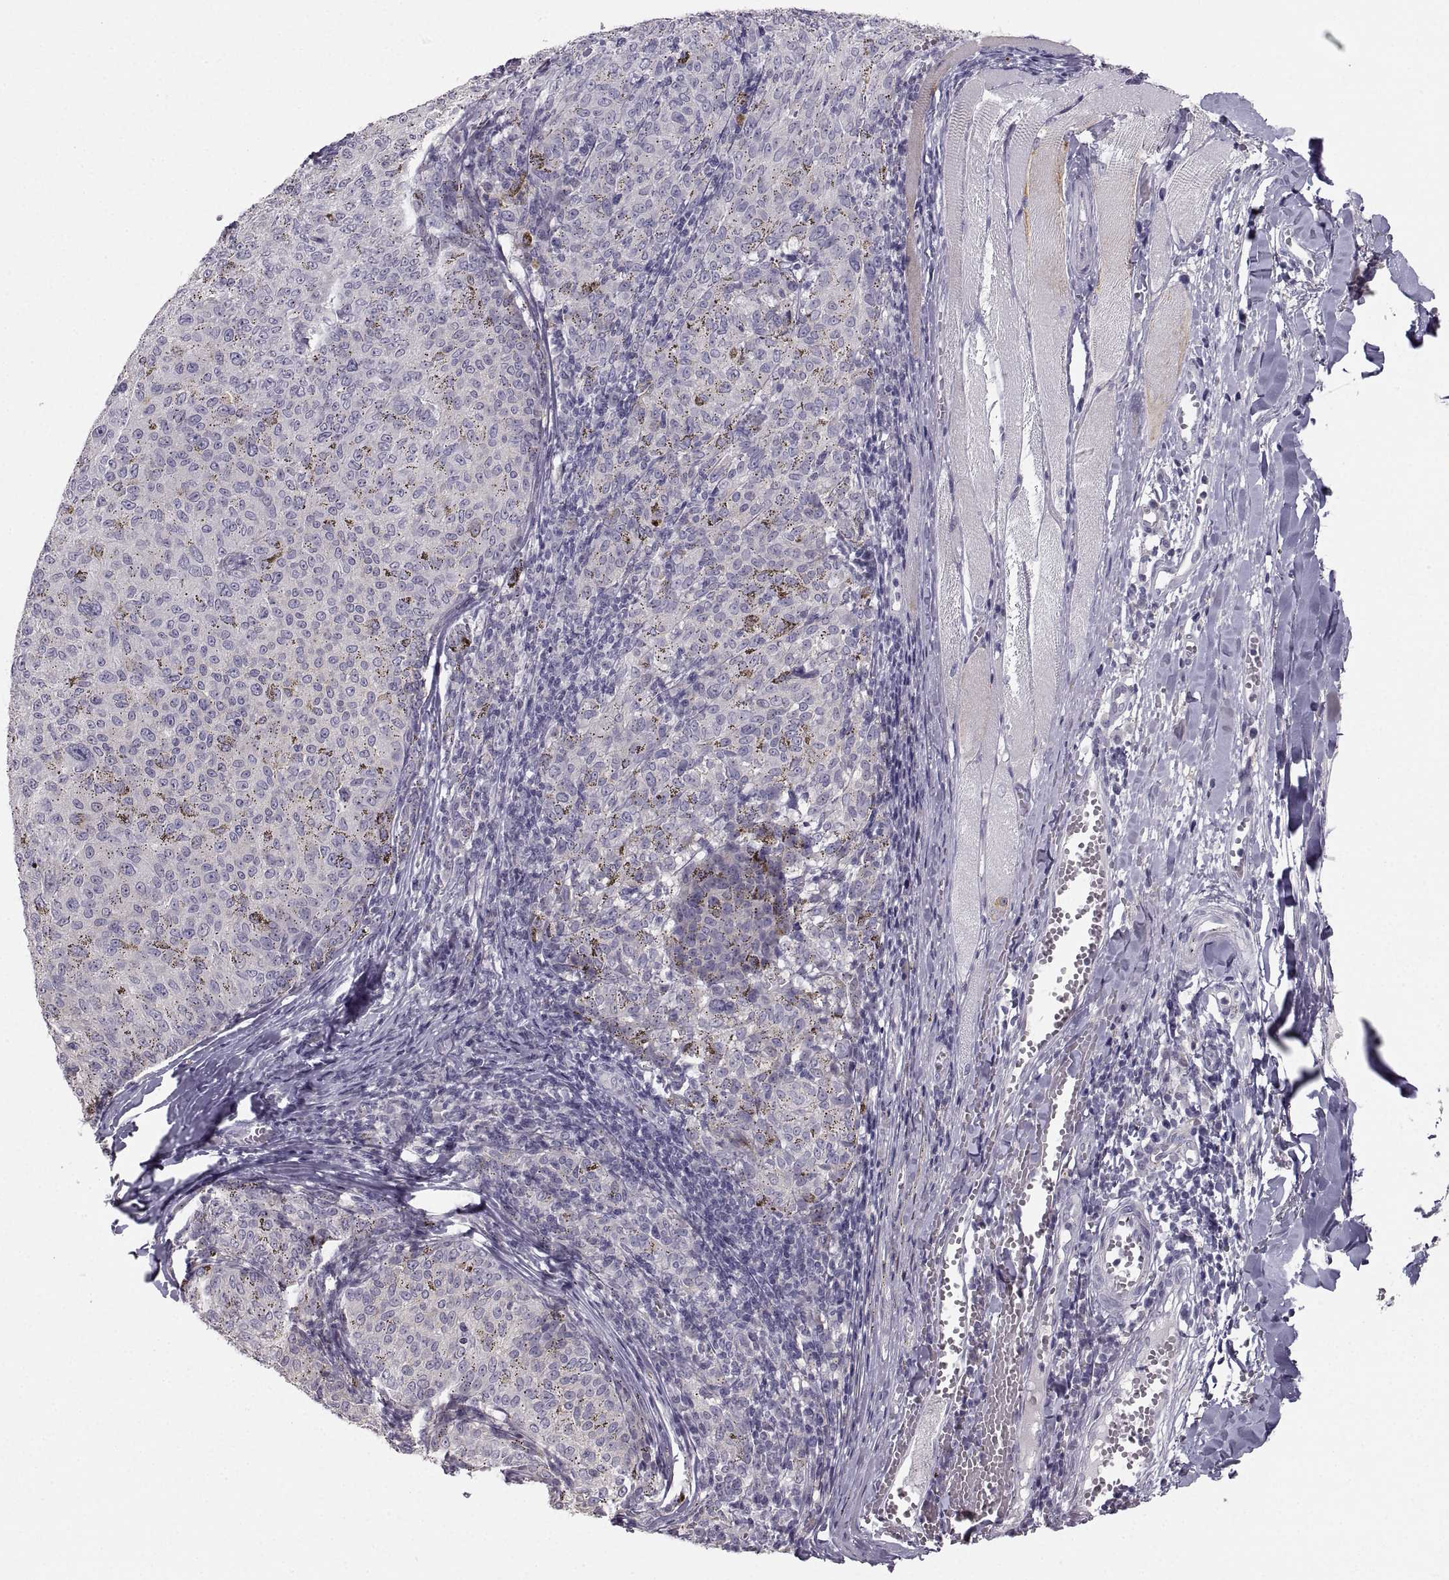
{"staining": {"intensity": "negative", "quantity": "none", "location": "none"}, "tissue": "melanoma", "cell_type": "Tumor cells", "image_type": "cancer", "snomed": [{"axis": "morphology", "description": "Malignant melanoma, NOS"}, {"axis": "topography", "description": "Skin"}], "caption": "Immunohistochemical staining of human melanoma displays no significant staining in tumor cells.", "gene": "ZNF185", "patient": {"sex": "female", "age": 72}}